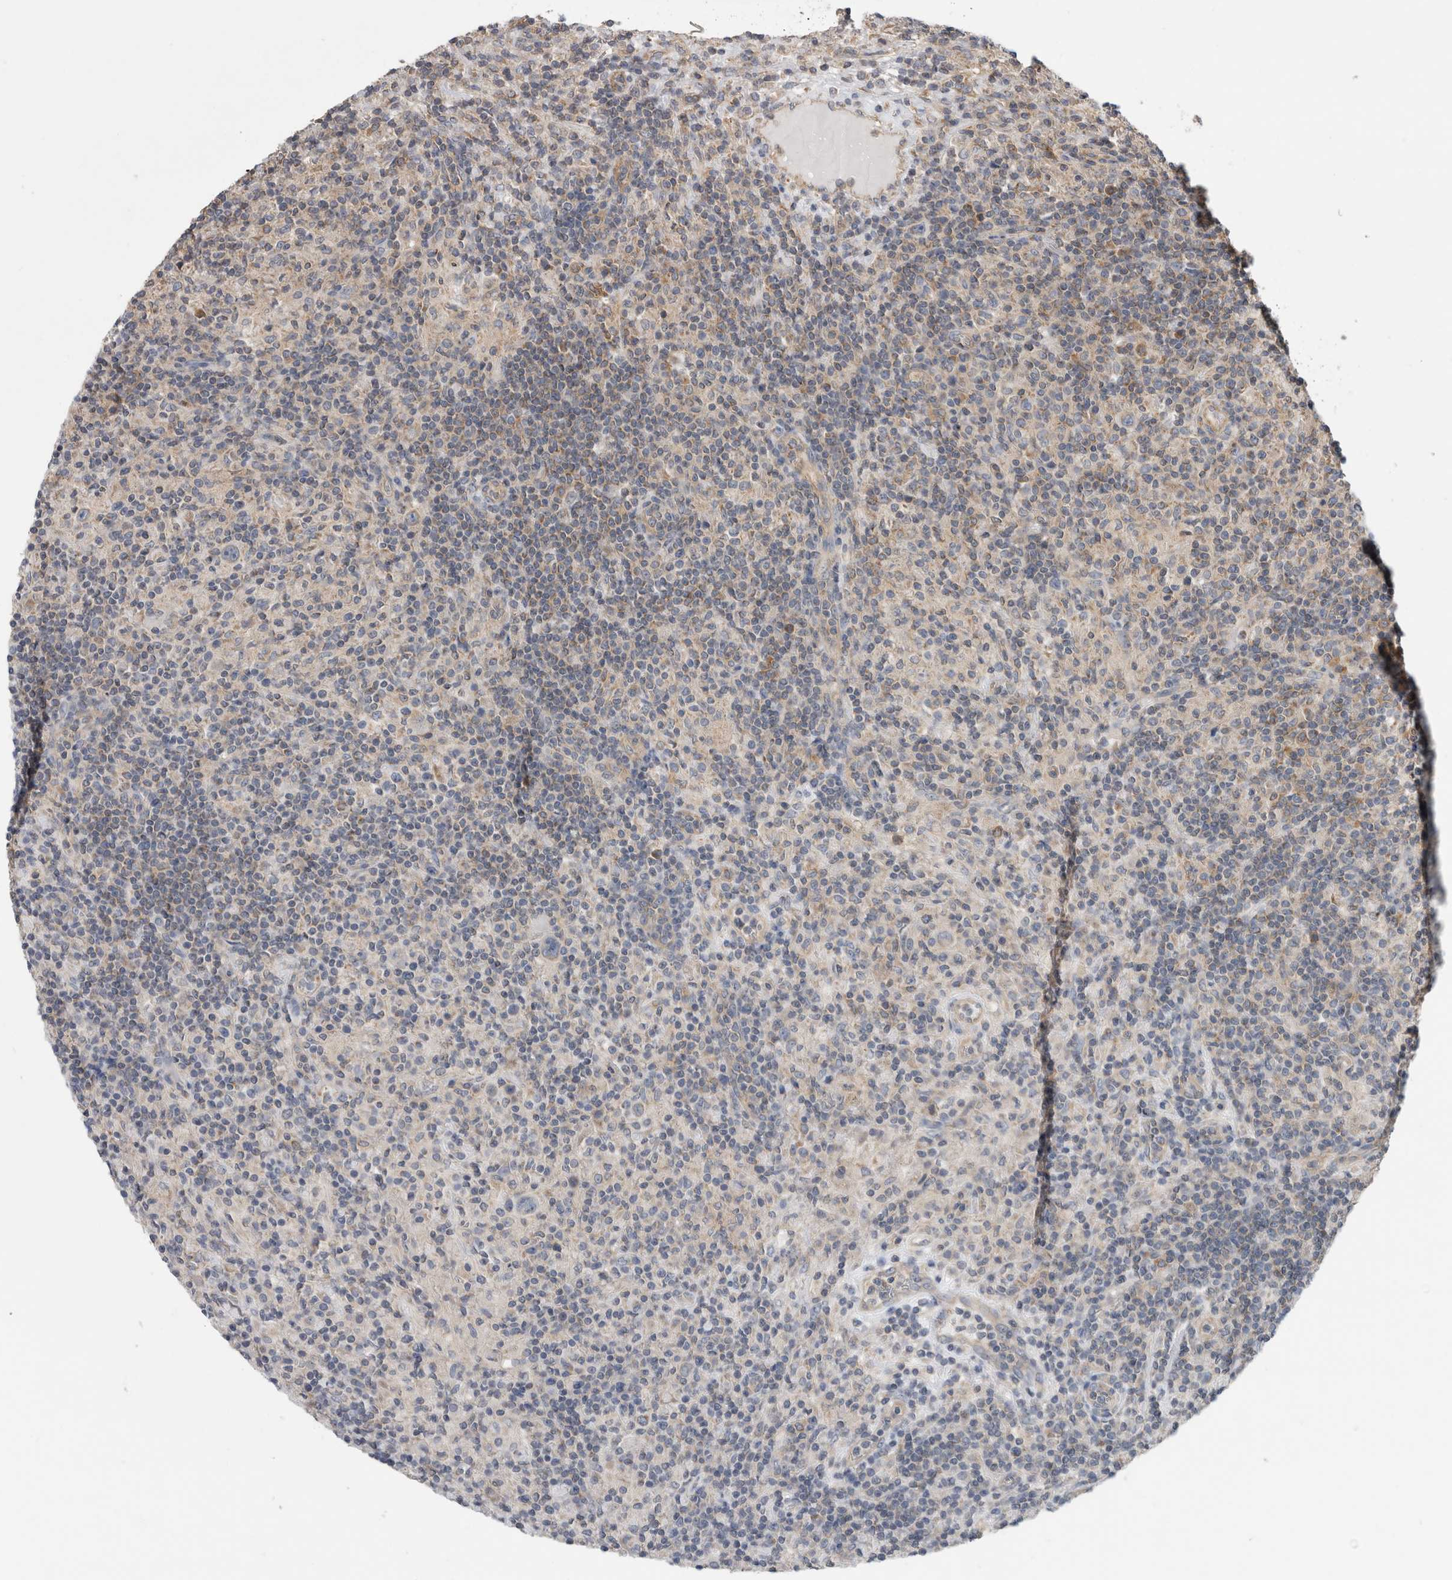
{"staining": {"intensity": "negative", "quantity": "none", "location": "none"}, "tissue": "lymphoma", "cell_type": "Tumor cells", "image_type": "cancer", "snomed": [{"axis": "morphology", "description": "Hodgkin's disease, NOS"}, {"axis": "topography", "description": "Lymph node"}], "caption": "Photomicrograph shows no significant protein staining in tumor cells of lymphoma. (Stains: DAB immunohistochemistry with hematoxylin counter stain, Microscopy: brightfield microscopy at high magnification).", "gene": "SFXN2", "patient": {"sex": "male", "age": 70}}